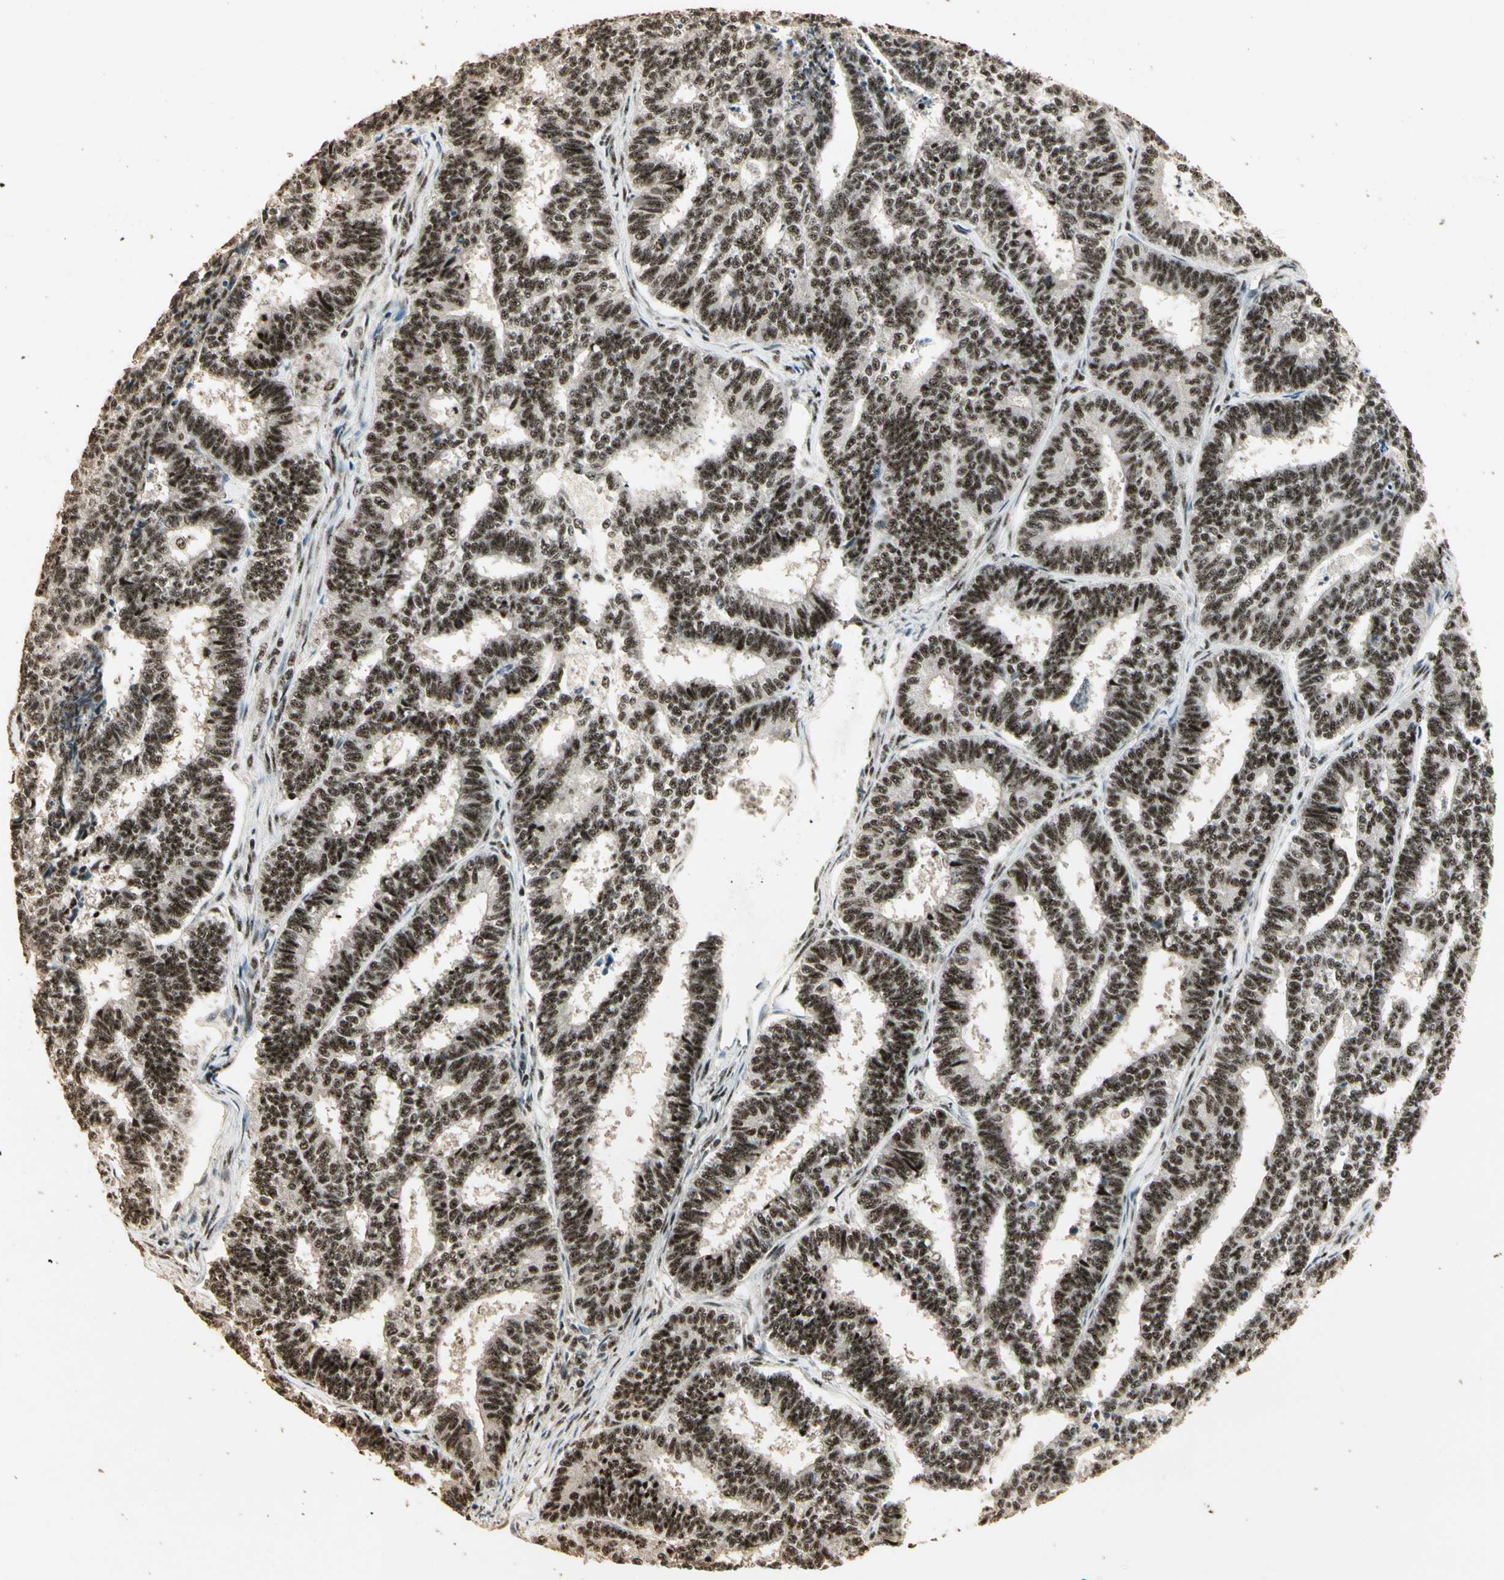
{"staining": {"intensity": "strong", "quantity": ">75%", "location": "nuclear"}, "tissue": "endometrial cancer", "cell_type": "Tumor cells", "image_type": "cancer", "snomed": [{"axis": "morphology", "description": "Adenocarcinoma, NOS"}, {"axis": "topography", "description": "Endometrium"}], "caption": "Immunohistochemistry (DAB) staining of adenocarcinoma (endometrial) exhibits strong nuclear protein positivity in about >75% of tumor cells.", "gene": "RBM25", "patient": {"sex": "female", "age": 70}}